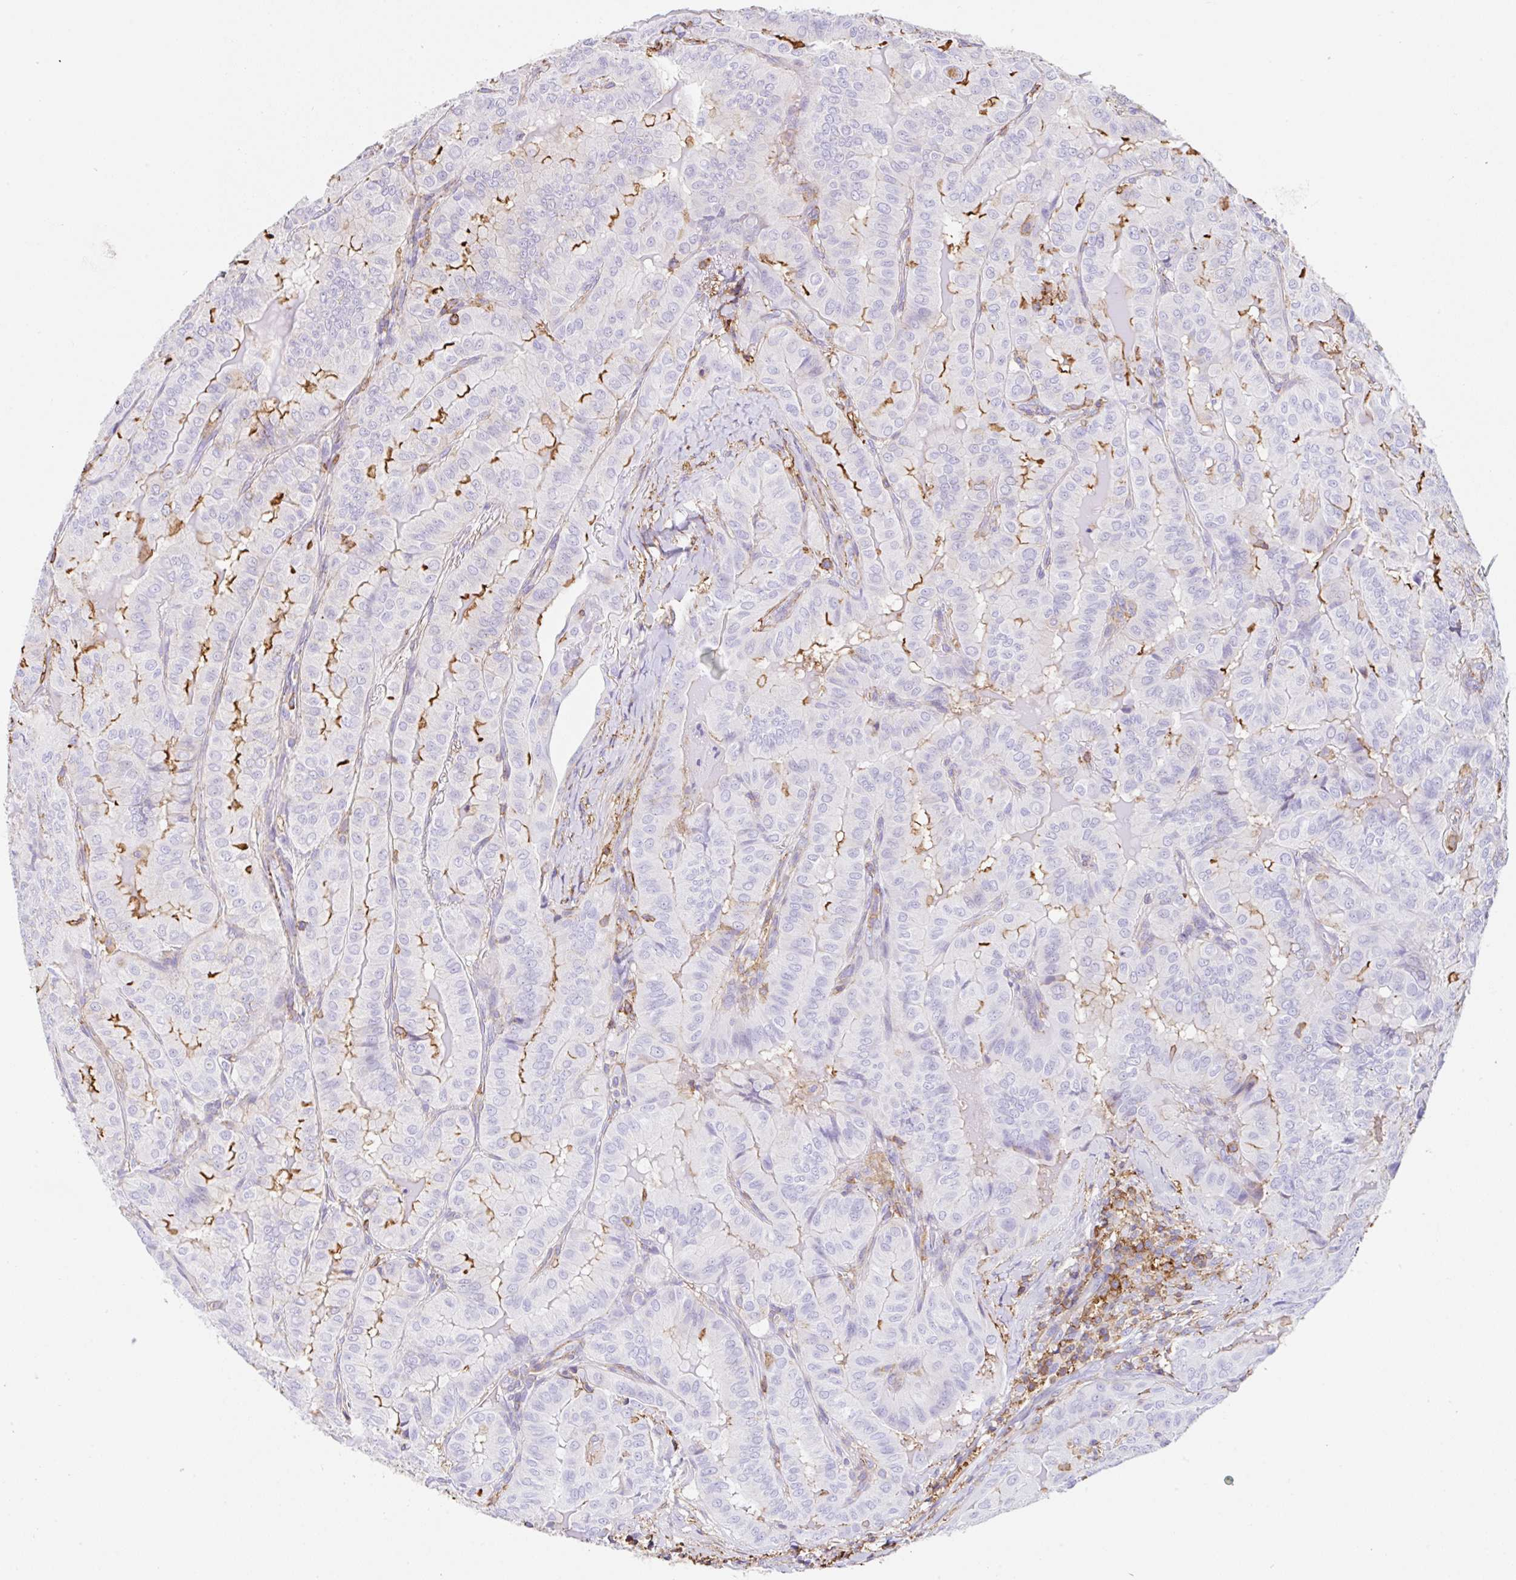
{"staining": {"intensity": "negative", "quantity": "none", "location": "none"}, "tissue": "thyroid cancer", "cell_type": "Tumor cells", "image_type": "cancer", "snomed": [{"axis": "morphology", "description": "Papillary adenocarcinoma, NOS"}, {"axis": "topography", "description": "Thyroid gland"}], "caption": "There is no significant staining in tumor cells of thyroid cancer (papillary adenocarcinoma). (Immunohistochemistry (ihc), brightfield microscopy, high magnification).", "gene": "MTTP", "patient": {"sex": "female", "age": 68}}